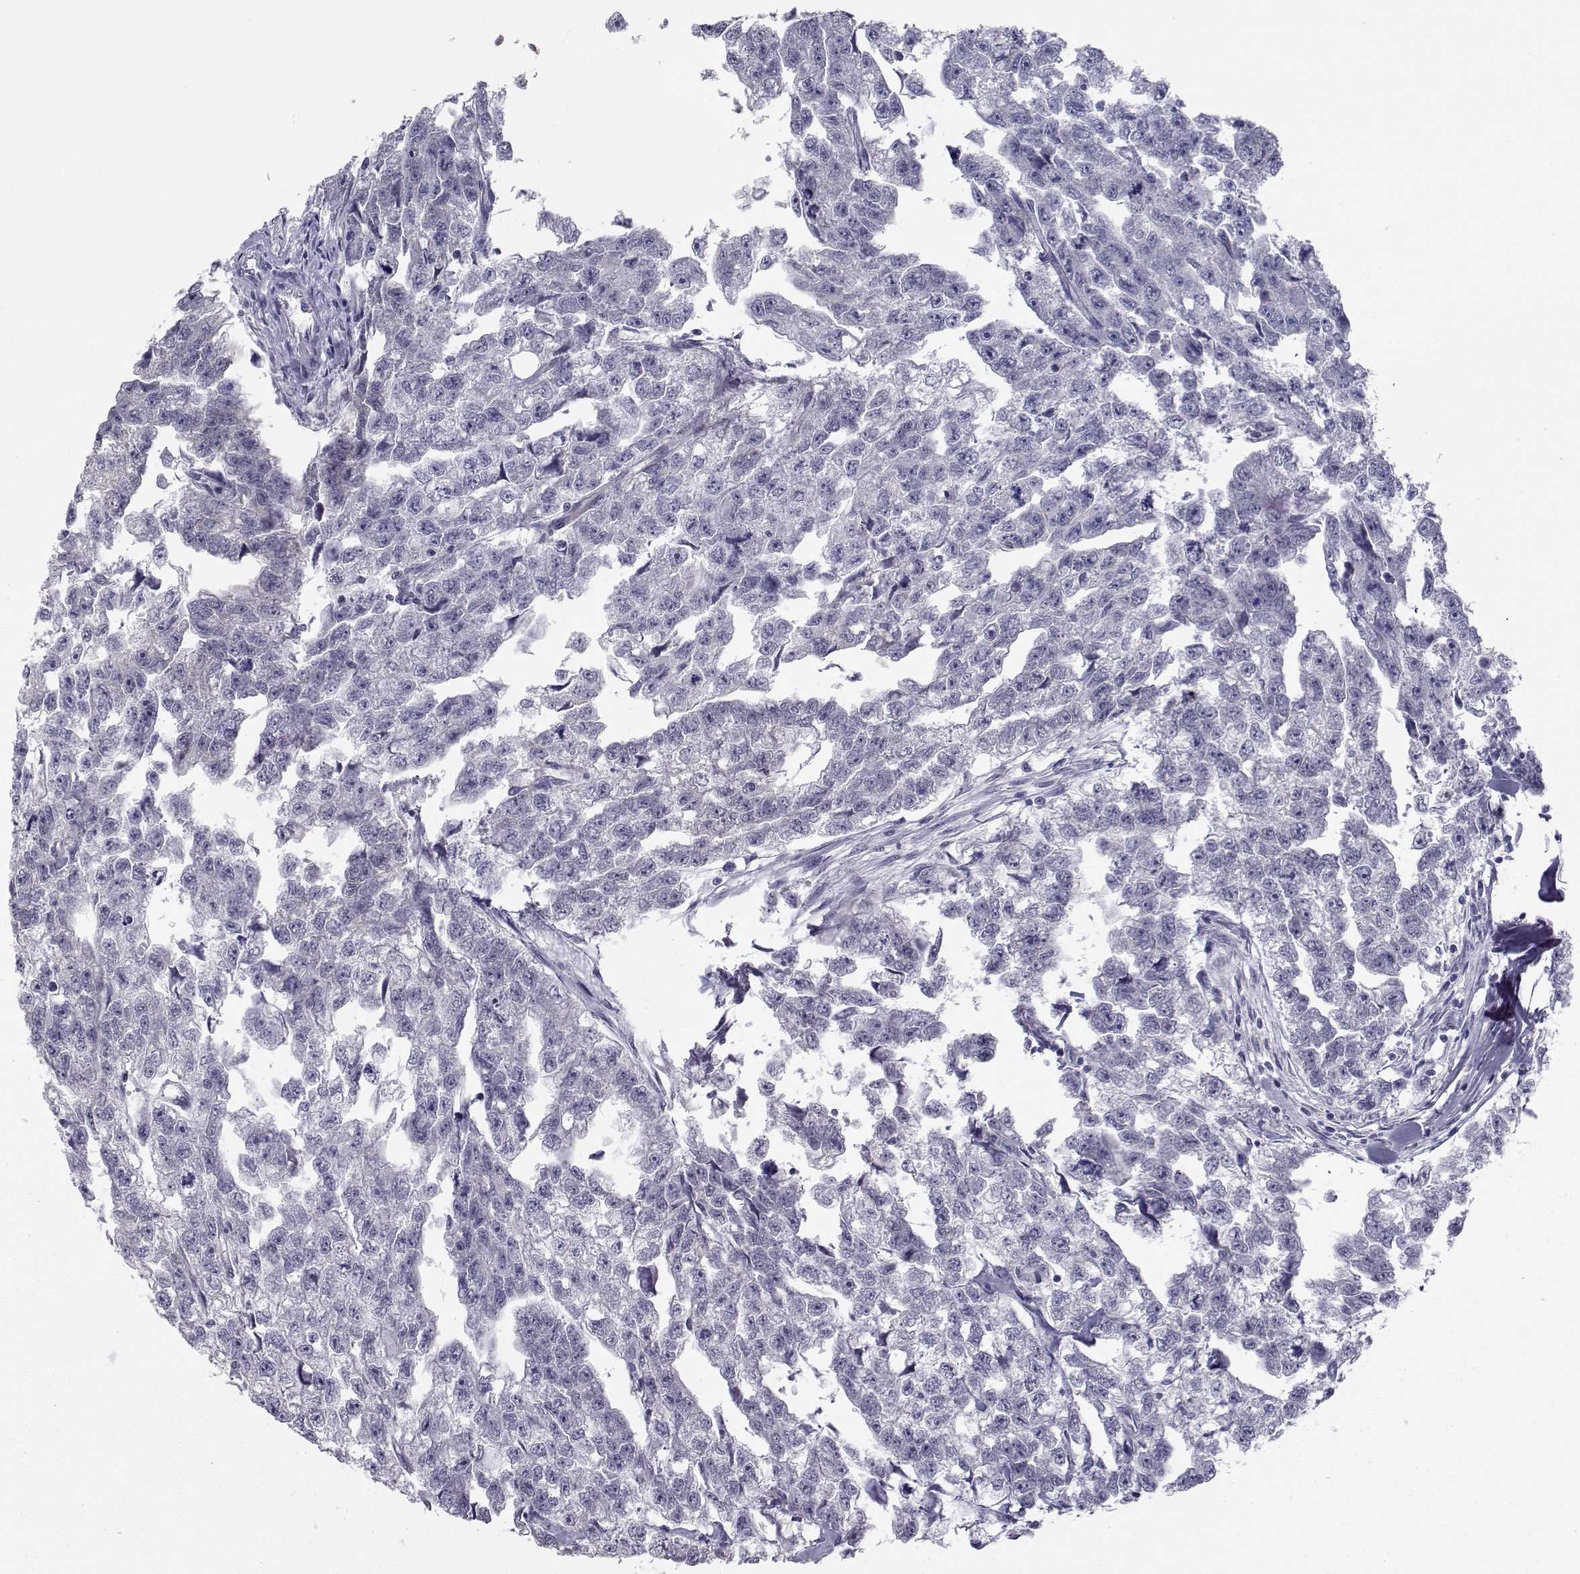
{"staining": {"intensity": "negative", "quantity": "none", "location": "none"}, "tissue": "testis cancer", "cell_type": "Tumor cells", "image_type": "cancer", "snomed": [{"axis": "morphology", "description": "Carcinoma, Embryonal, NOS"}, {"axis": "morphology", "description": "Teratoma, malignant, NOS"}, {"axis": "topography", "description": "Testis"}], "caption": "There is no significant positivity in tumor cells of testis cancer (embryonal carcinoma). Nuclei are stained in blue.", "gene": "KIF13B", "patient": {"sex": "male", "age": 44}}